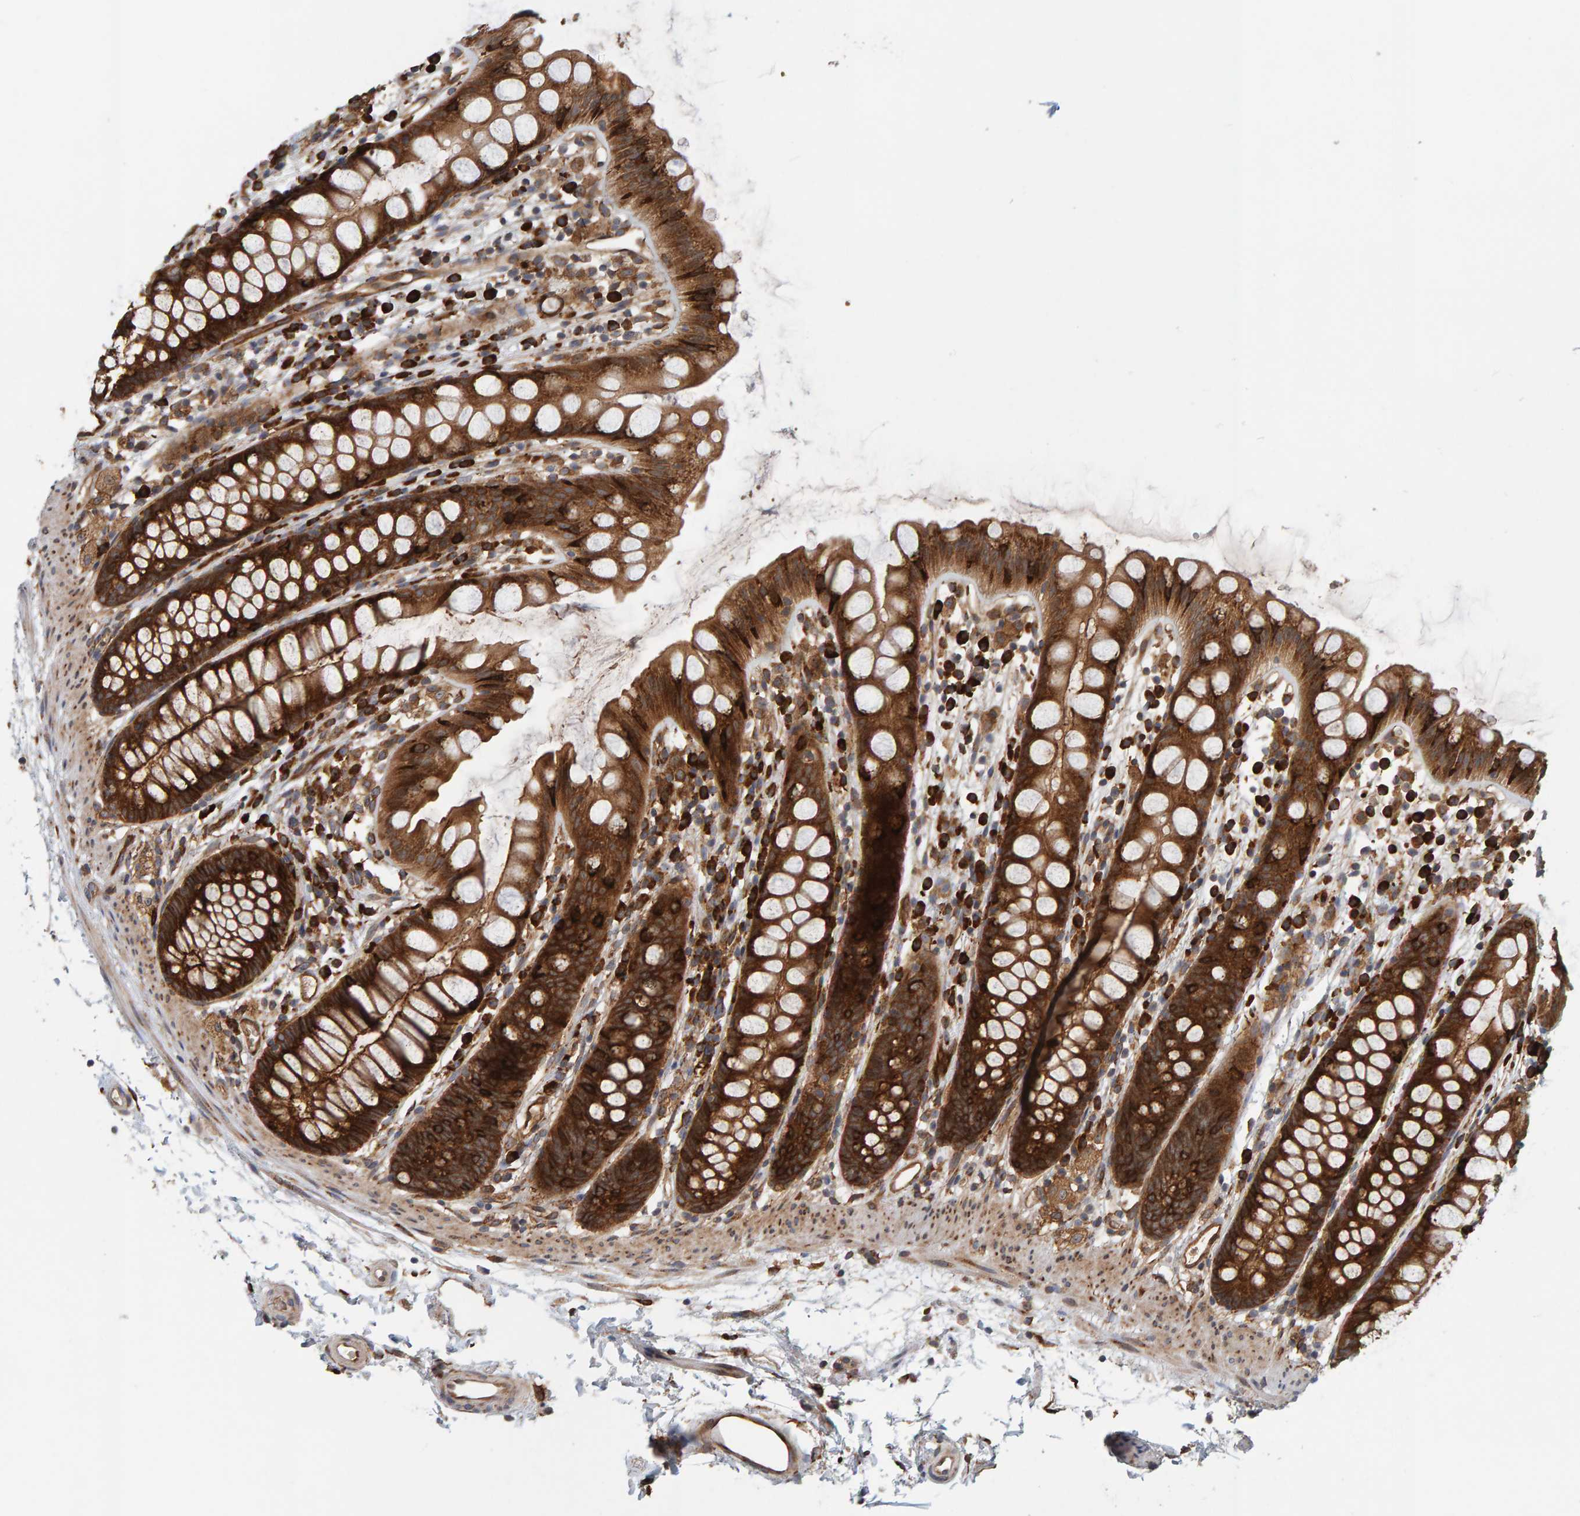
{"staining": {"intensity": "strong", "quantity": ">75%", "location": "cytoplasmic/membranous"}, "tissue": "rectum", "cell_type": "Glandular cells", "image_type": "normal", "snomed": [{"axis": "morphology", "description": "Normal tissue, NOS"}, {"axis": "topography", "description": "Rectum"}], "caption": "High-power microscopy captured an IHC image of normal rectum, revealing strong cytoplasmic/membranous staining in about >75% of glandular cells.", "gene": "BAIAP2", "patient": {"sex": "female", "age": 65}}